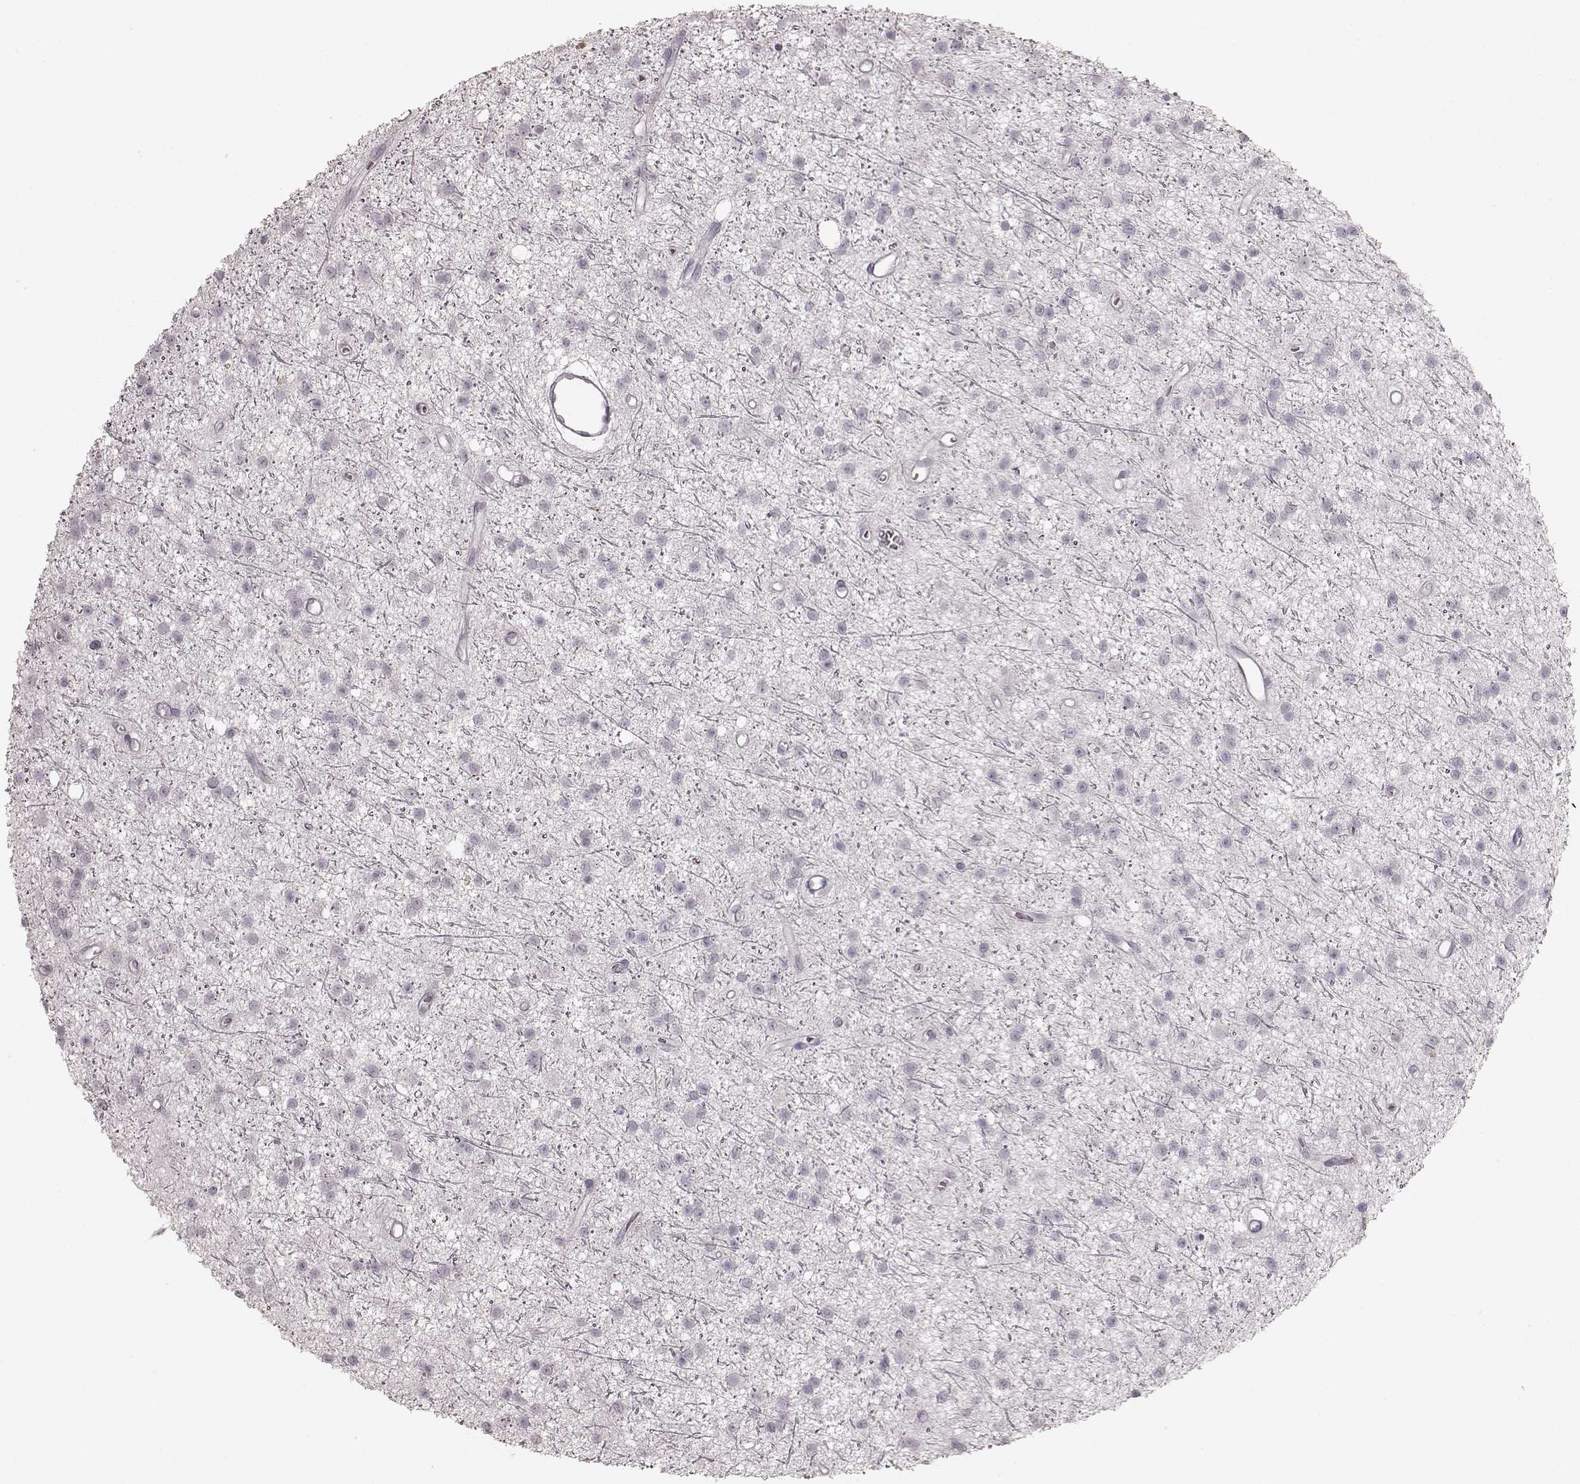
{"staining": {"intensity": "negative", "quantity": "none", "location": "none"}, "tissue": "glioma", "cell_type": "Tumor cells", "image_type": "cancer", "snomed": [{"axis": "morphology", "description": "Glioma, malignant, Low grade"}, {"axis": "topography", "description": "Brain"}], "caption": "DAB immunohistochemical staining of glioma reveals no significant staining in tumor cells.", "gene": "PRLHR", "patient": {"sex": "male", "age": 27}}